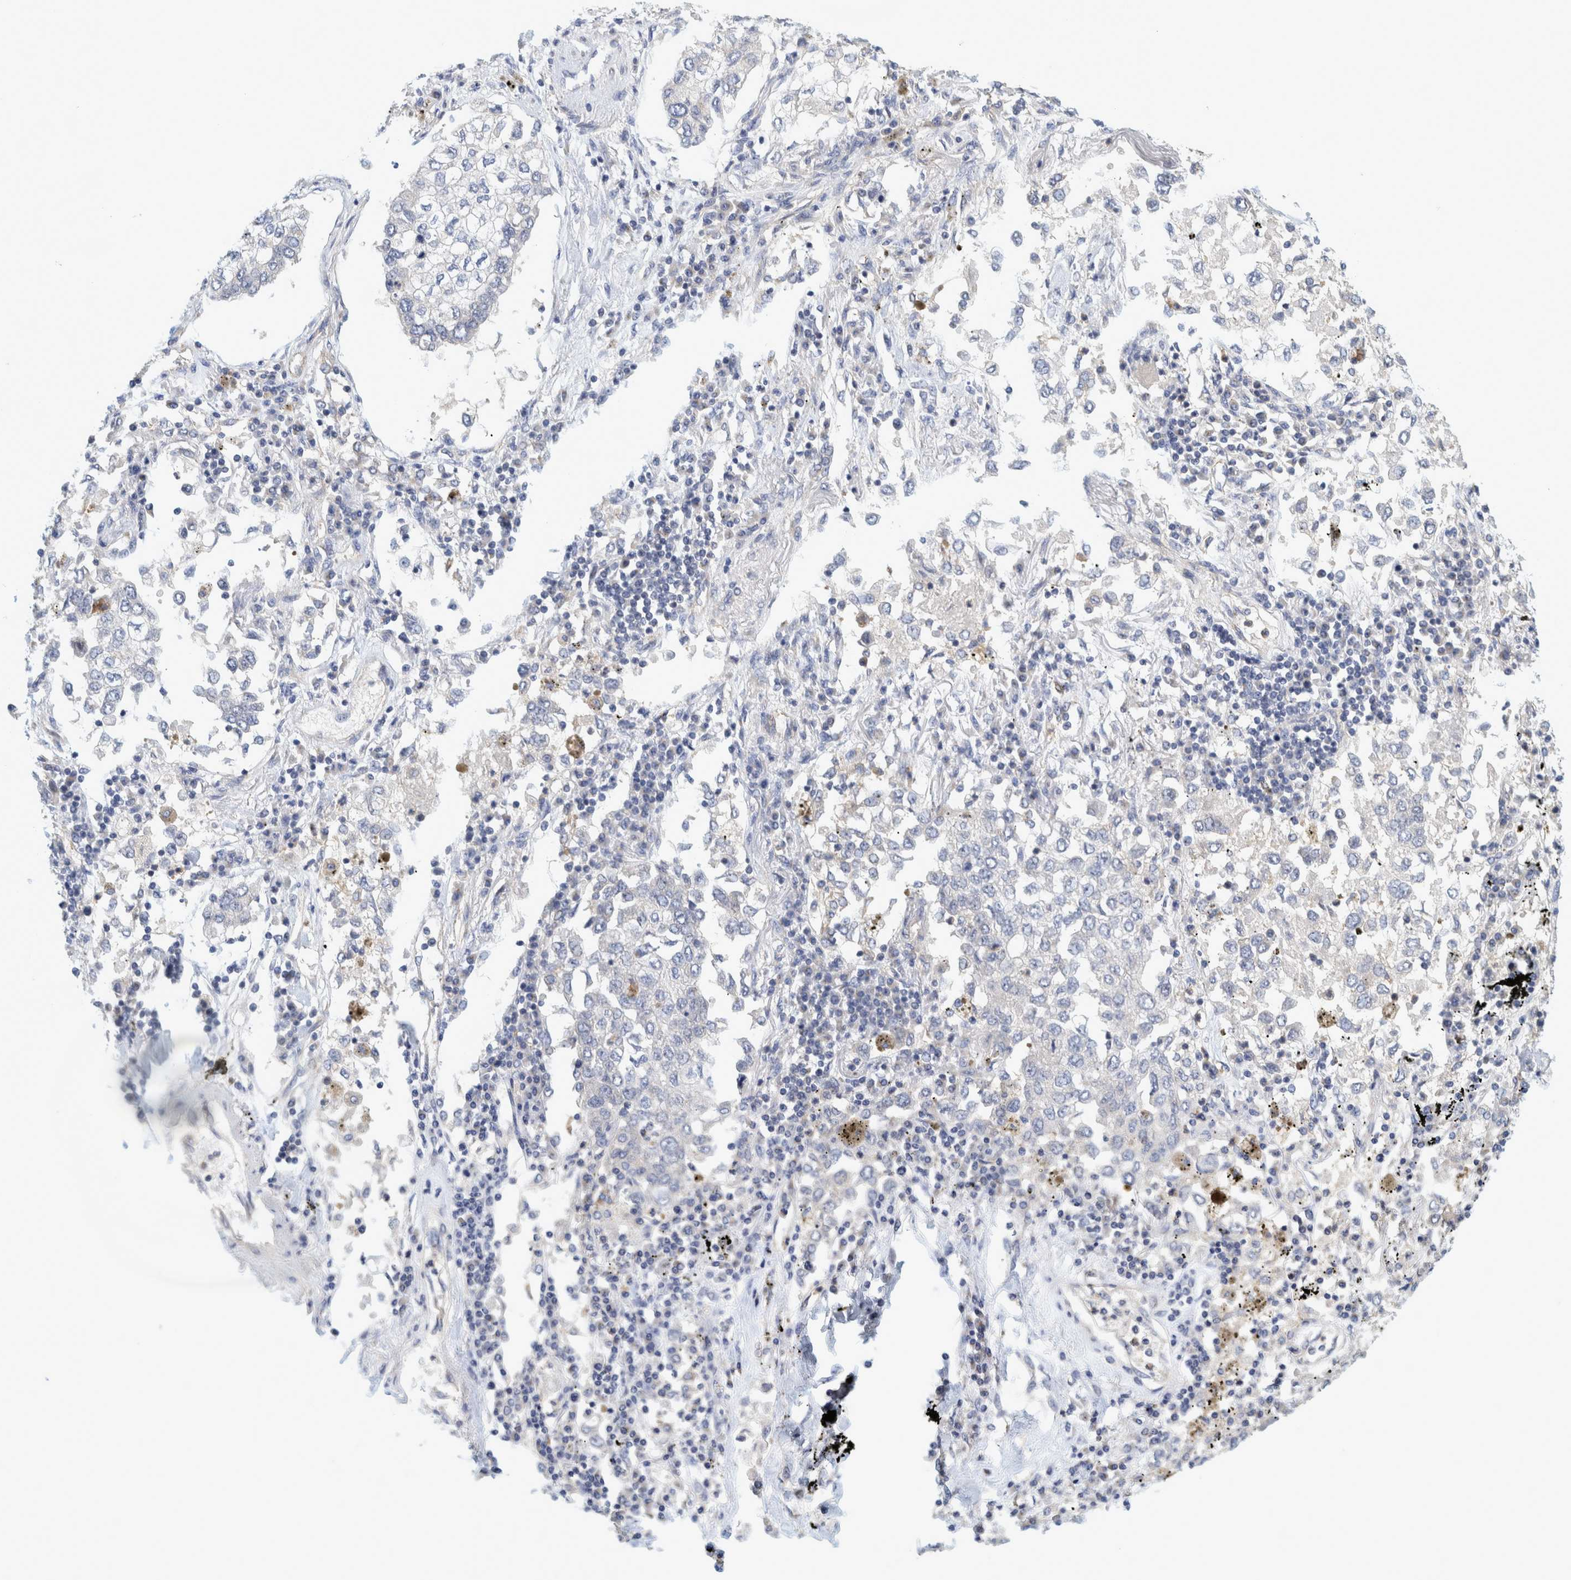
{"staining": {"intensity": "negative", "quantity": "none", "location": "none"}, "tissue": "lung cancer", "cell_type": "Tumor cells", "image_type": "cancer", "snomed": [{"axis": "morphology", "description": "Inflammation, NOS"}, {"axis": "morphology", "description": "Adenocarcinoma, NOS"}, {"axis": "topography", "description": "Lung"}], "caption": "Micrograph shows no significant protein positivity in tumor cells of lung adenocarcinoma. The staining is performed using DAB (3,3'-diaminobenzidine) brown chromogen with nuclei counter-stained in using hematoxylin.", "gene": "ZNF324B", "patient": {"sex": "male", "age": 63}}